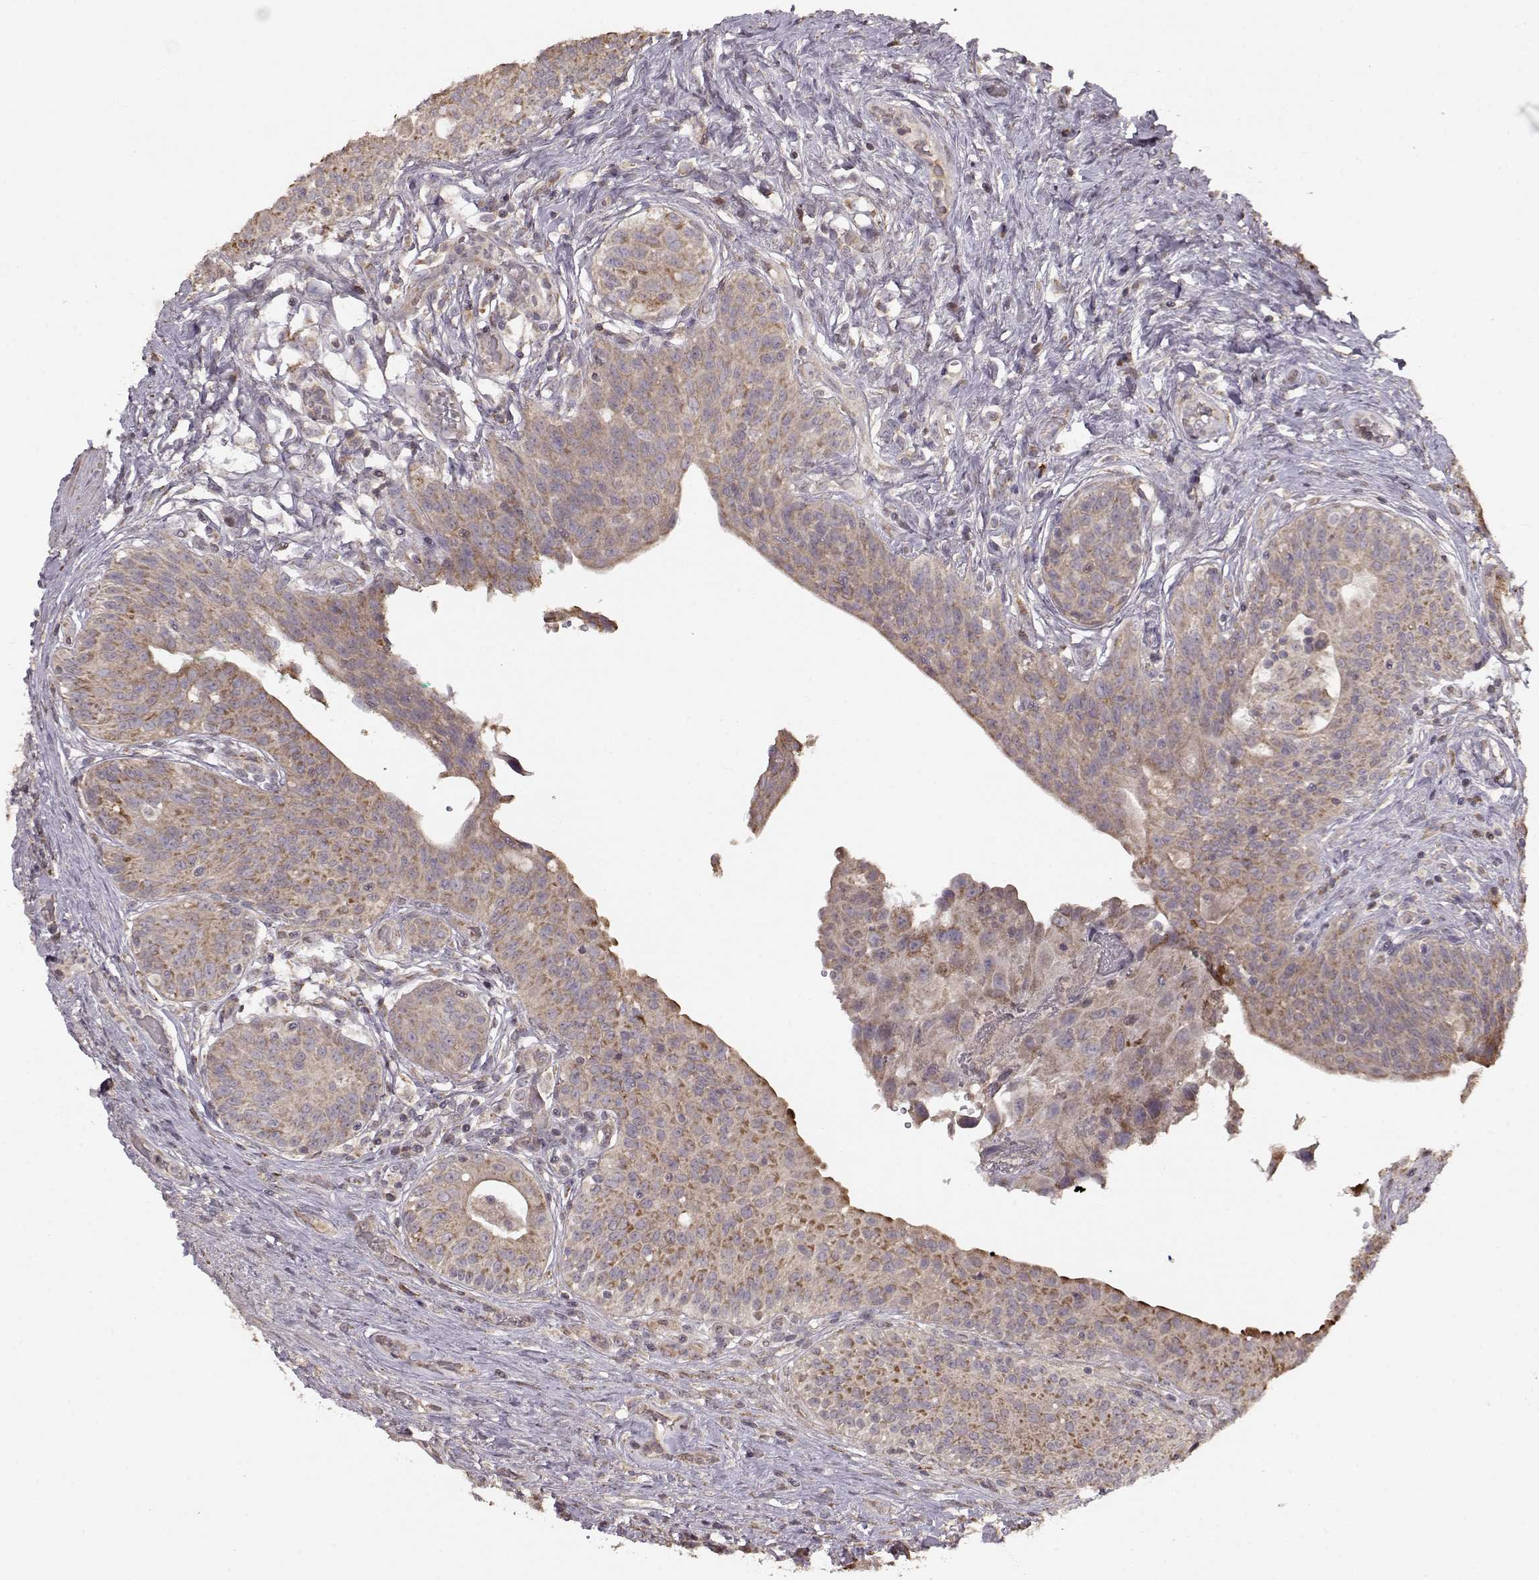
{"staining": {"intensity": "strong", "quantity": ">75%", "location": "cytoplasmic/membranous"}, "tissue": "urothelial cancer", "cell_type": "Tumor cells", "image_type": "cancer", "snomed": [{"axis": "morphology", "description": "Urothelial carcinoma, High grade"}, {"axis": "topography", "description": "Urinary bladder"}], "caption": "An image of human high-grade urothelial carcinoma stained for a protein demonstrates strong cytoplasmic/membranous brown staining in tumor cells.", "gene": "CMTM3", "patient": {"sex": "male", "age": 79}}